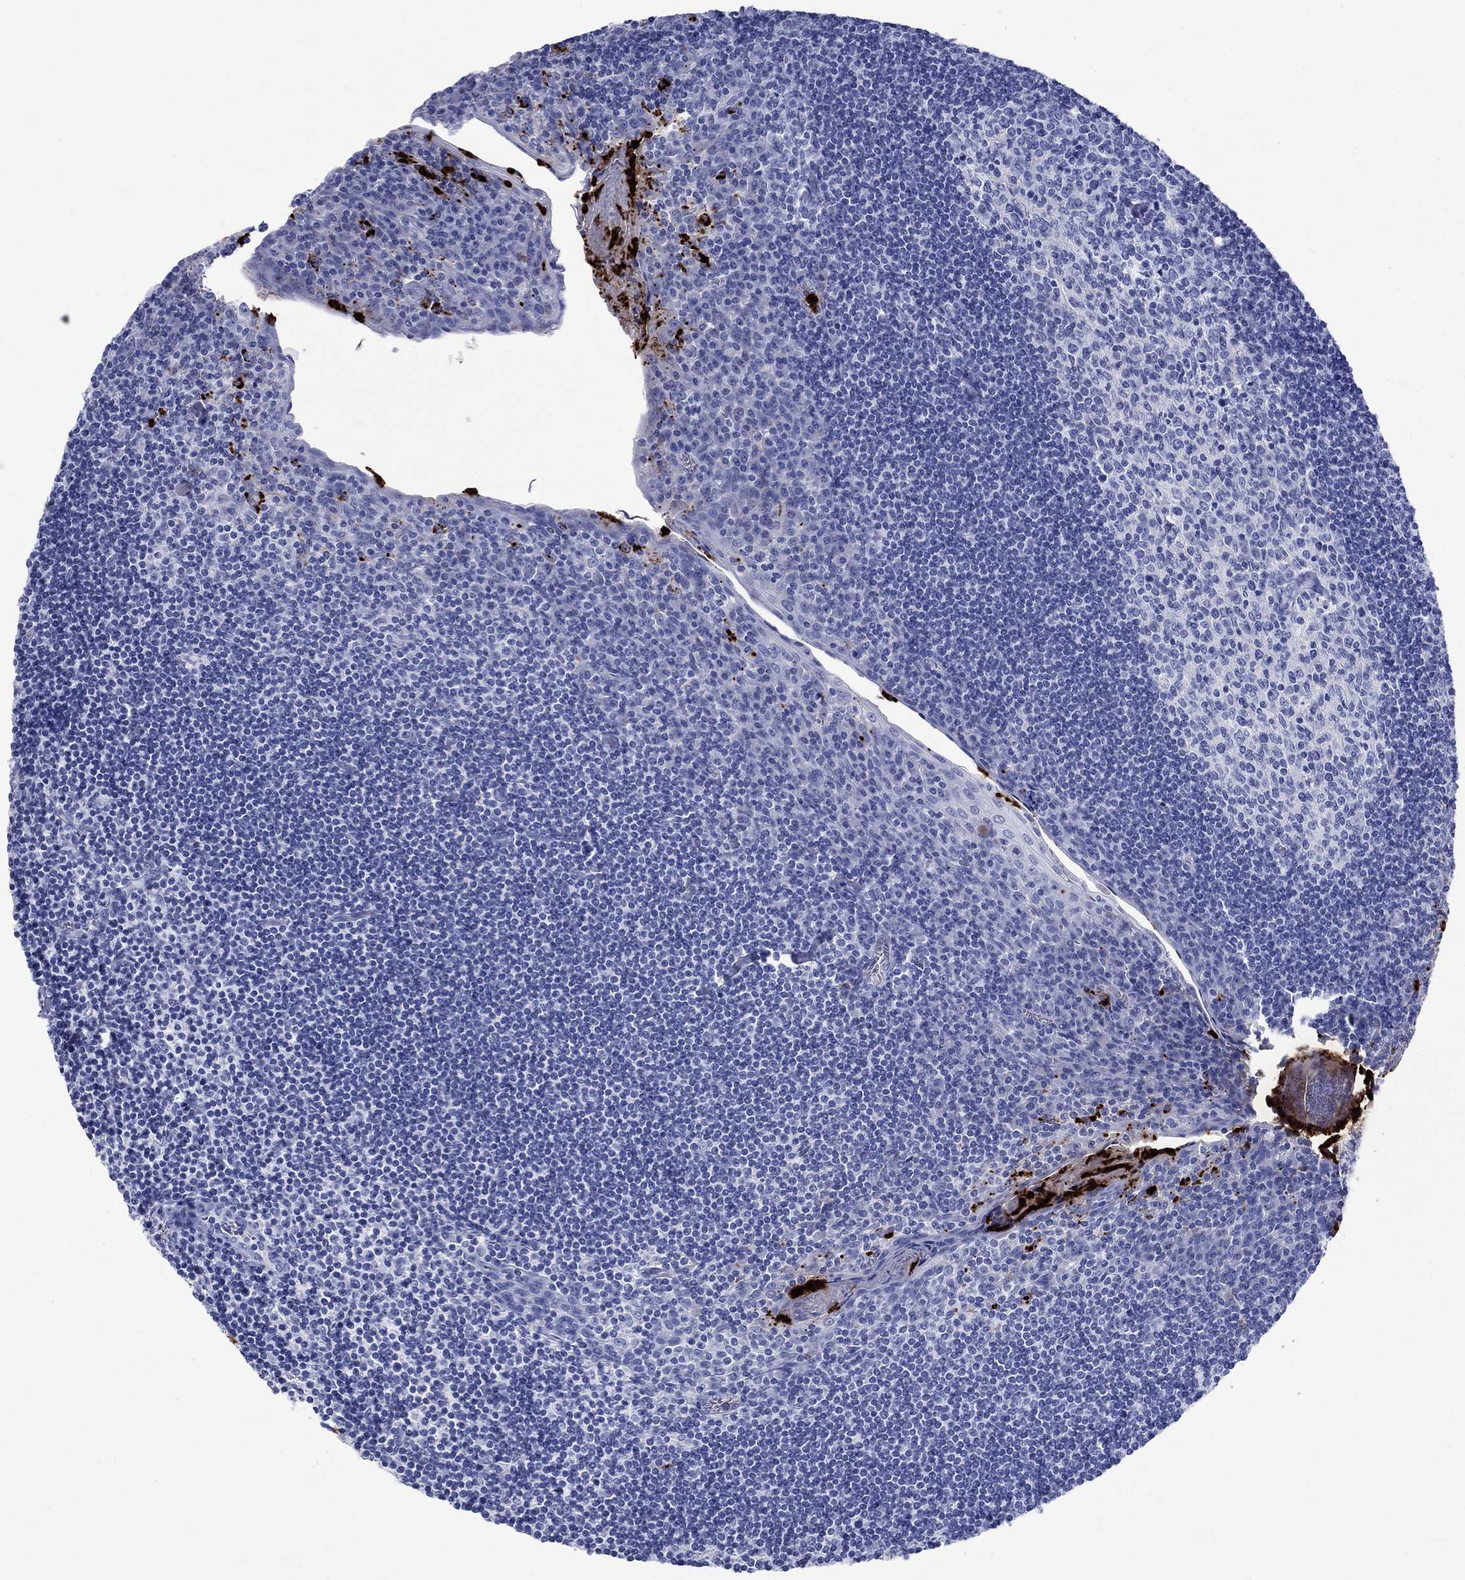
{"staining": {"intensity": "negative", "quantity": "none", "location": "none"}, "tissue": "tonsil", "cell_type": "Germinal center cells", "image_type": "normal", "snomed": [{"axis": "morphology", "description": "Normal tissue, NOS"}, {"axis": "topography", "description": "Tonsil"}], "caption": "The micrograph exhibits no staining of germinal center cells in unremarkable tonsil.", "gene": "AZU1", "patient": {"sex": "female", "age": 12}}